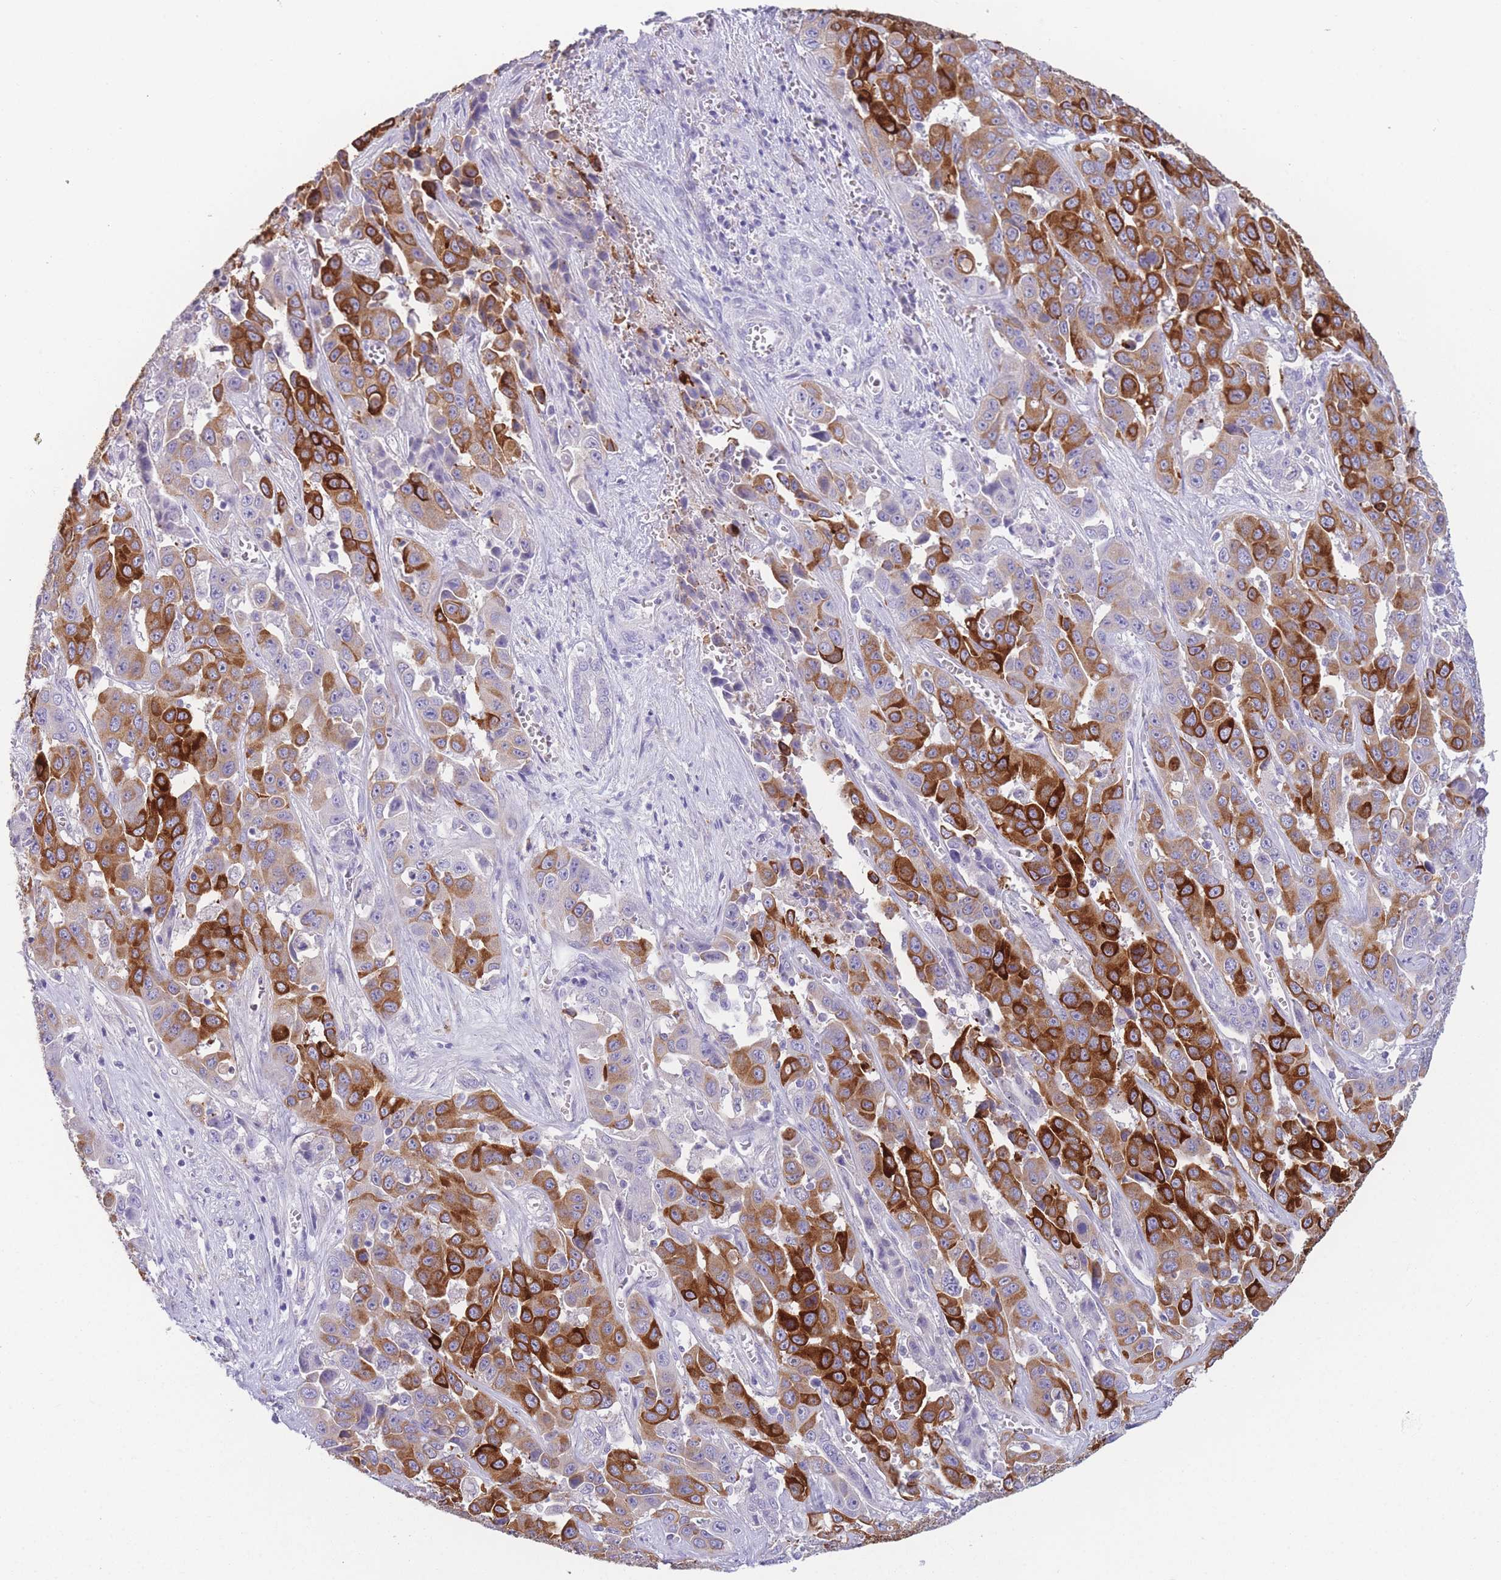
{"staining": {"intensity": "strong", "quantity": "25%-75%", "location": "cytoplasmic/membranous"}, "tissue": "liver cancer", "cell_type": "Tumor cells", "image_type": "cancer", "snomed": [{"axis": "morphology", "description": "Cholangiocarcinoma"}, {"axis": "topography", "description": "Liver"}], "caption": "An image showing strong cytoplasmic/membranous positivity in about 25%-75% of tumor cells in liver cancer (cholangiocarcinoma), as visualized by brown immunohistochemical staining.", "gene": "ZNF627", "patient": {"sex": "female", "age": 52}}